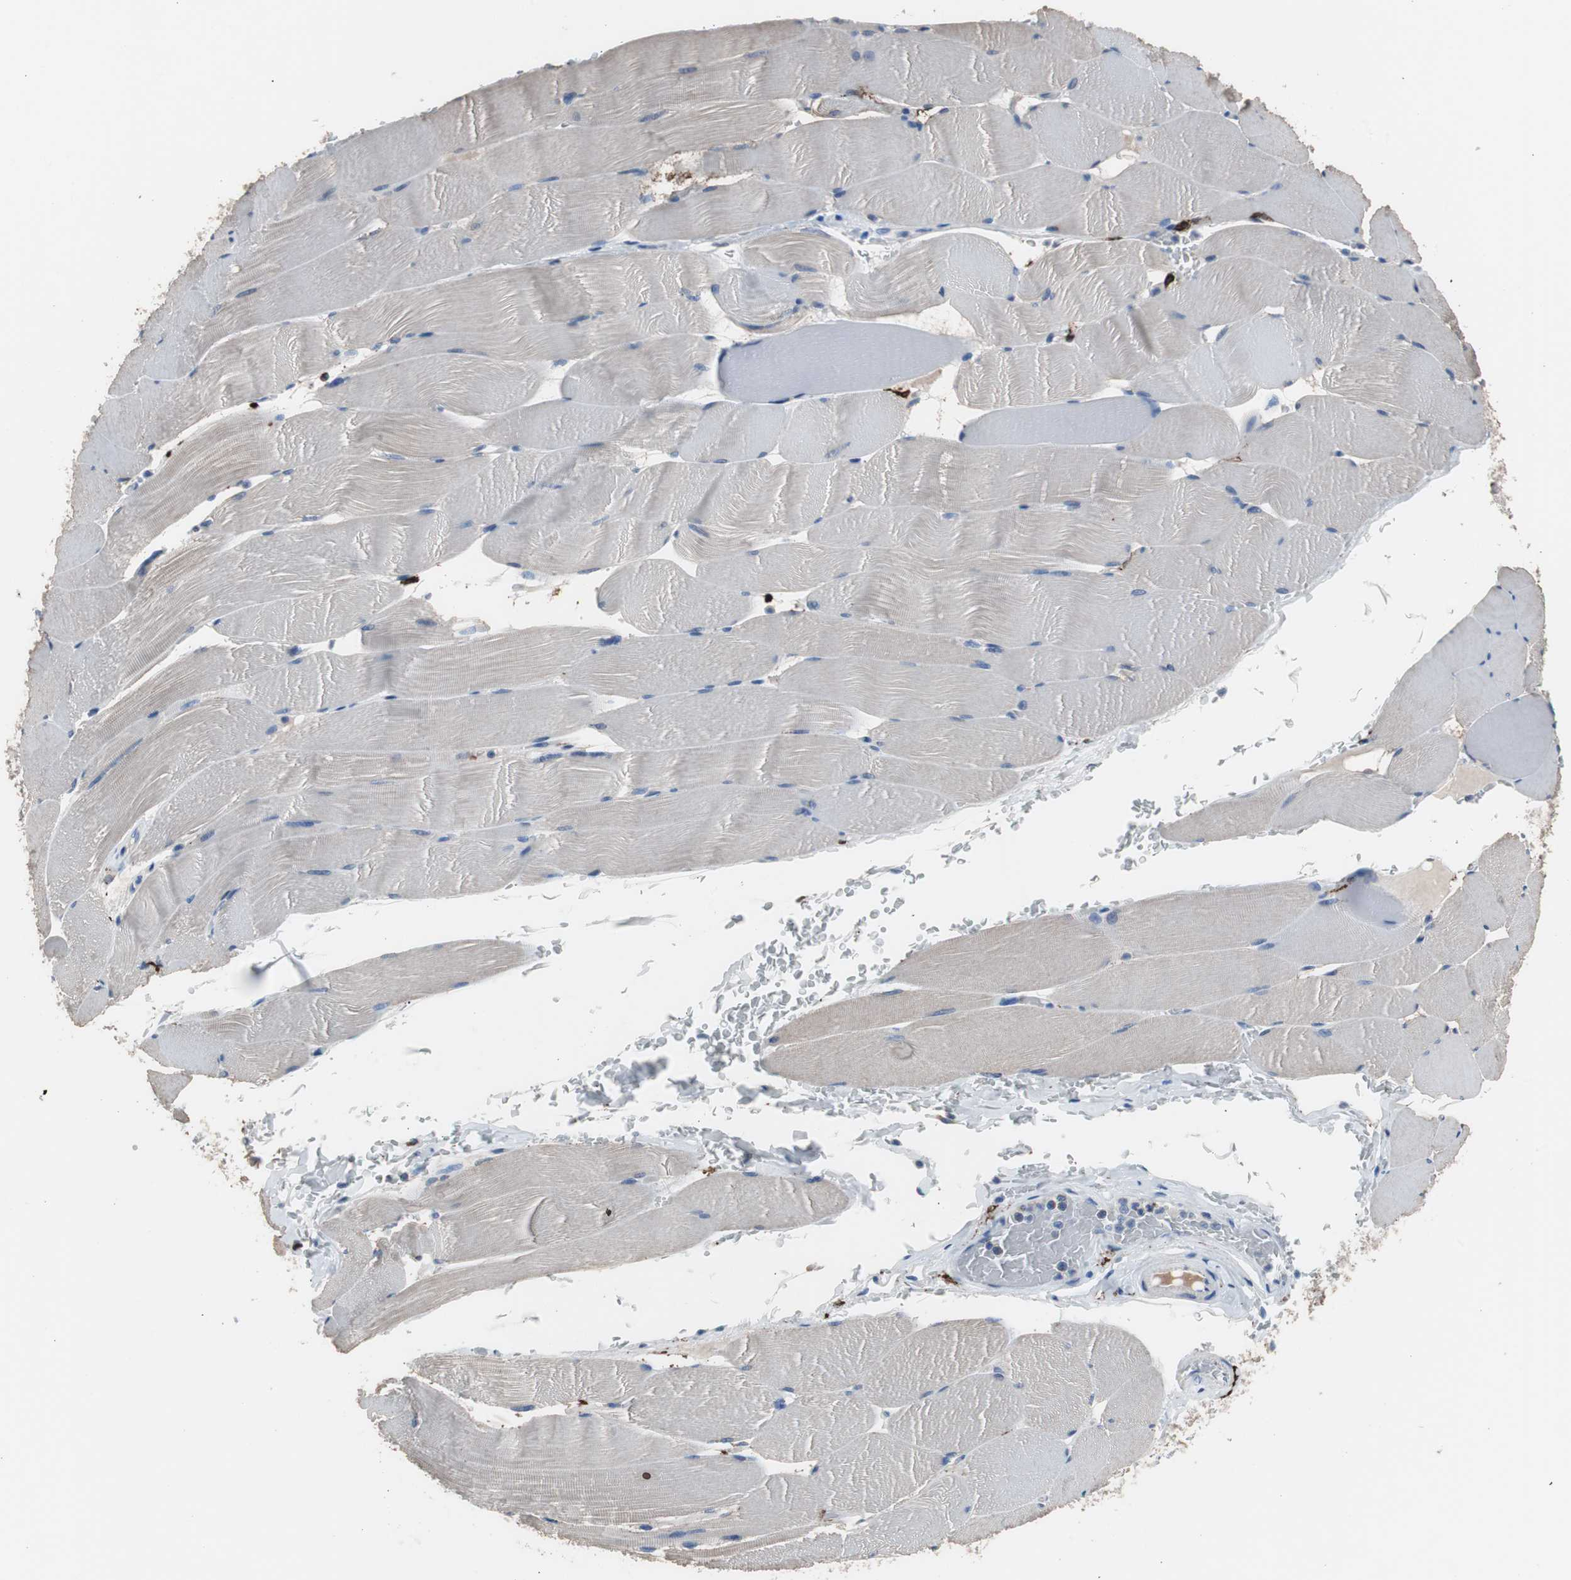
{"staining": {"intensity": "negative", "quantity": "none", "location": "none"}, "tissue": "skeletal muscle", "cell_type": "Myocytes", "image_type": "normal", "snomed": [{"axis": "morphology", "description": "Normal tissue, NOS"}, {"axis": "topography", "description": "Skeletal muscle"}], "caption": "Immunohistochemistry micrograph of normal skeletal muscle: human skeletal muscle stained with DAB demonstrates no significant protein expression in myocytes. The staining is performed using DAB (3,3'-diaminobenzidine) brown chromogen with nuclei counter-stained in using hematoxylin.", "gene": "FCGR2B", "patient": {"sex": "male", "age": 62}}